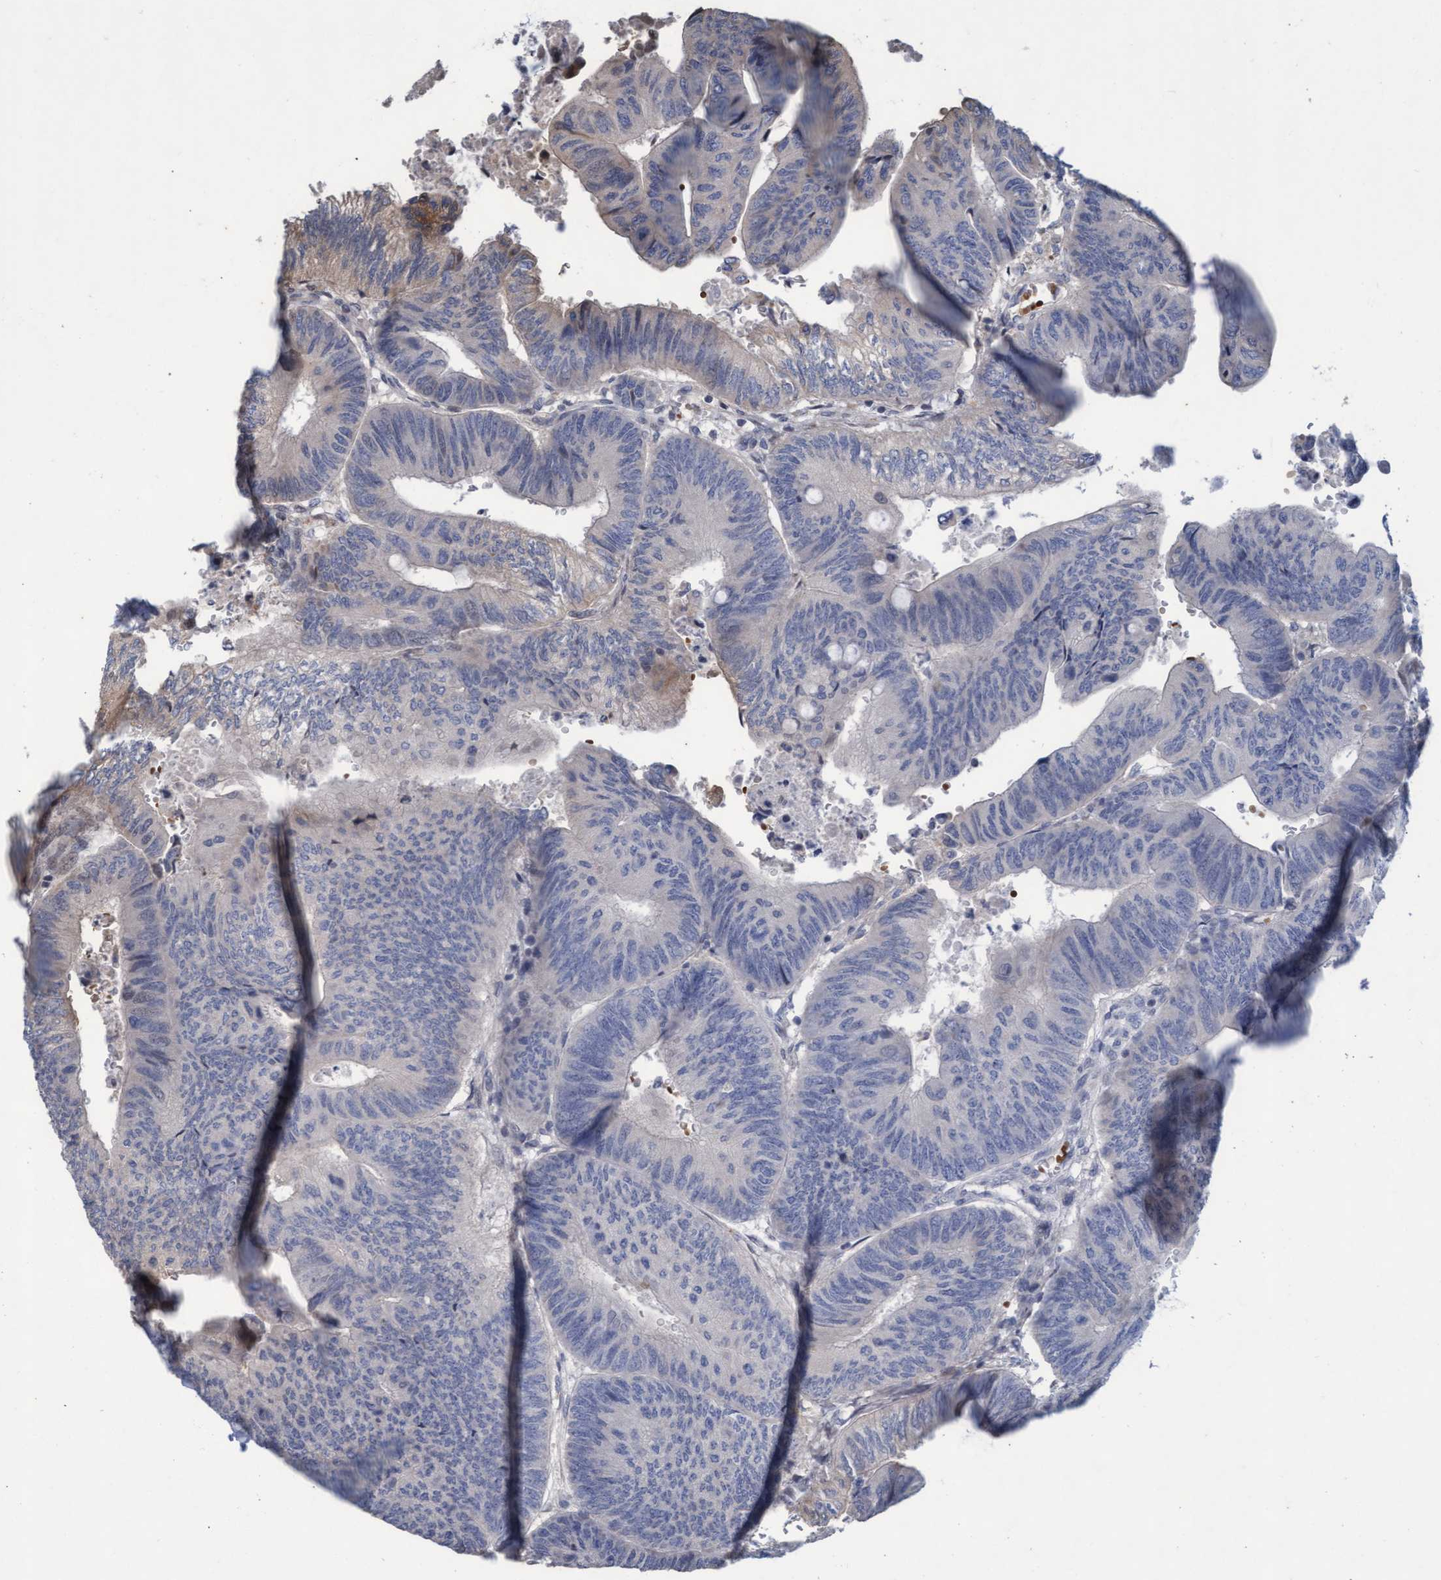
{"staining": {"intensity": "weak", "quantity": "<25%", "location": "cytoplasmic/membranous"}, "tissue": "colorectal cancer", "cell_type": "Tumor cells", "image_type": "cancer", "snomed": [{"axis": "morphology", "description": "Normal tissue, NOS"}, {"axis": "morphology", "description": "Adenocarcinoma, NOS"}, {"axis": "topography", "description": "Rectum"}, {"axis": "topography", "description": "Peripheral nerve tissue"}], "caption": "This is an IHC image of human colorectal cancer (adenocarcinoma). There is no staining in tumor cells.", "gene": "KCNC2", "patient": {"sex": "male", "age": 92}}